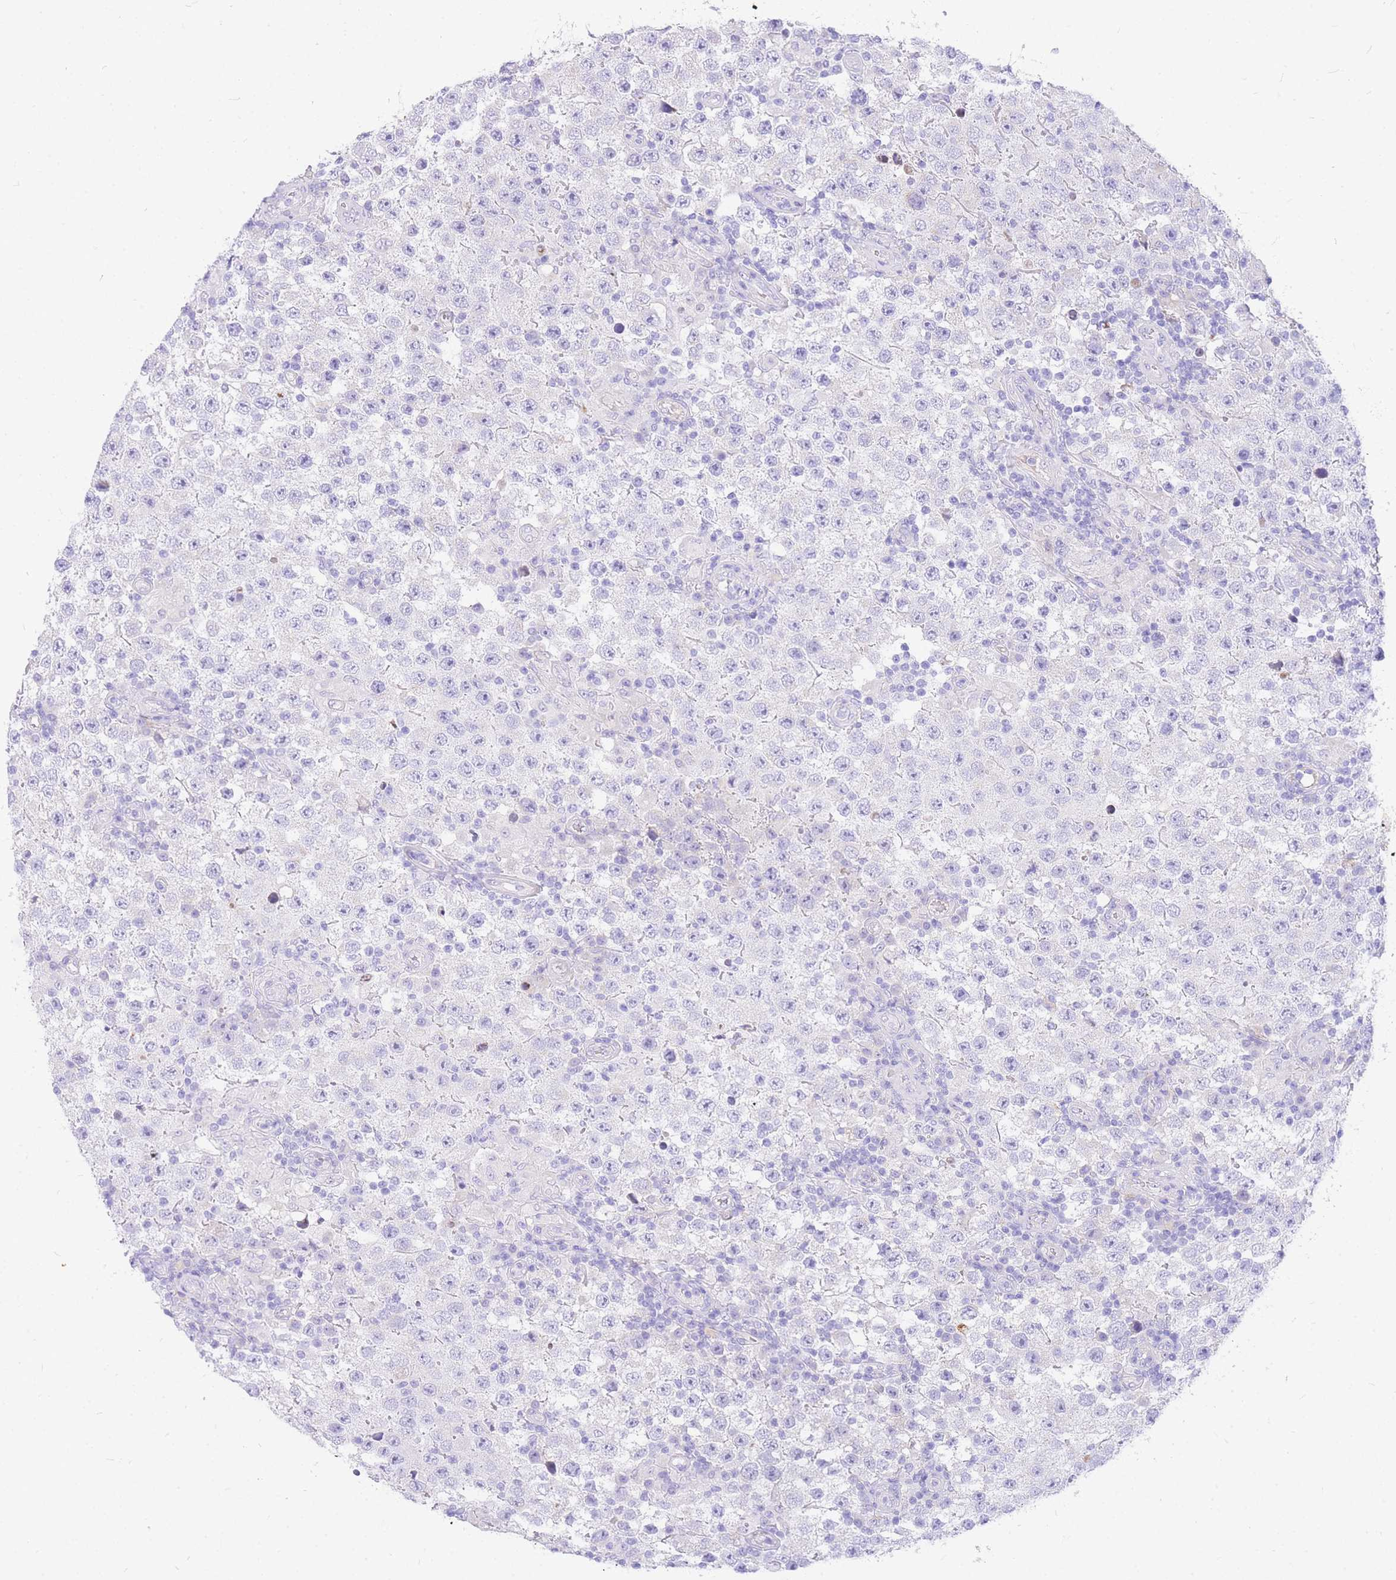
{"staining": {"intensity": "negative", "quantity": "none", "location": "none"}, "tissue": "testis cancer", "cell_type": "Tumor cells", "image_type": "cancer", "snomed": [{"axis": "morphology", "description": "Normal tissue, NOS"}, {"axis": "morphology", "description": "Urothelial carcinoma, High grade"}, {"axis": "morphology", "description": "Seminoma, NOS"}, {"axis": "morphology", "description": "Carcinoma, Embryonal, NOS"}, {"axis": "topography", "description": "Urinary bladder"}, {"axis": "topography", "description": "Testis"}], "caption": "IHC micrograph of embryonal carcinoma (testis) stained for a protein (brown), which demonstrates no expression in tumor cells. (Immunohistochemistry (ihc), brightfield microscopy, high magnification).", "gene": "UPK1A", "patient": {"sex": "male", "age": 41}}